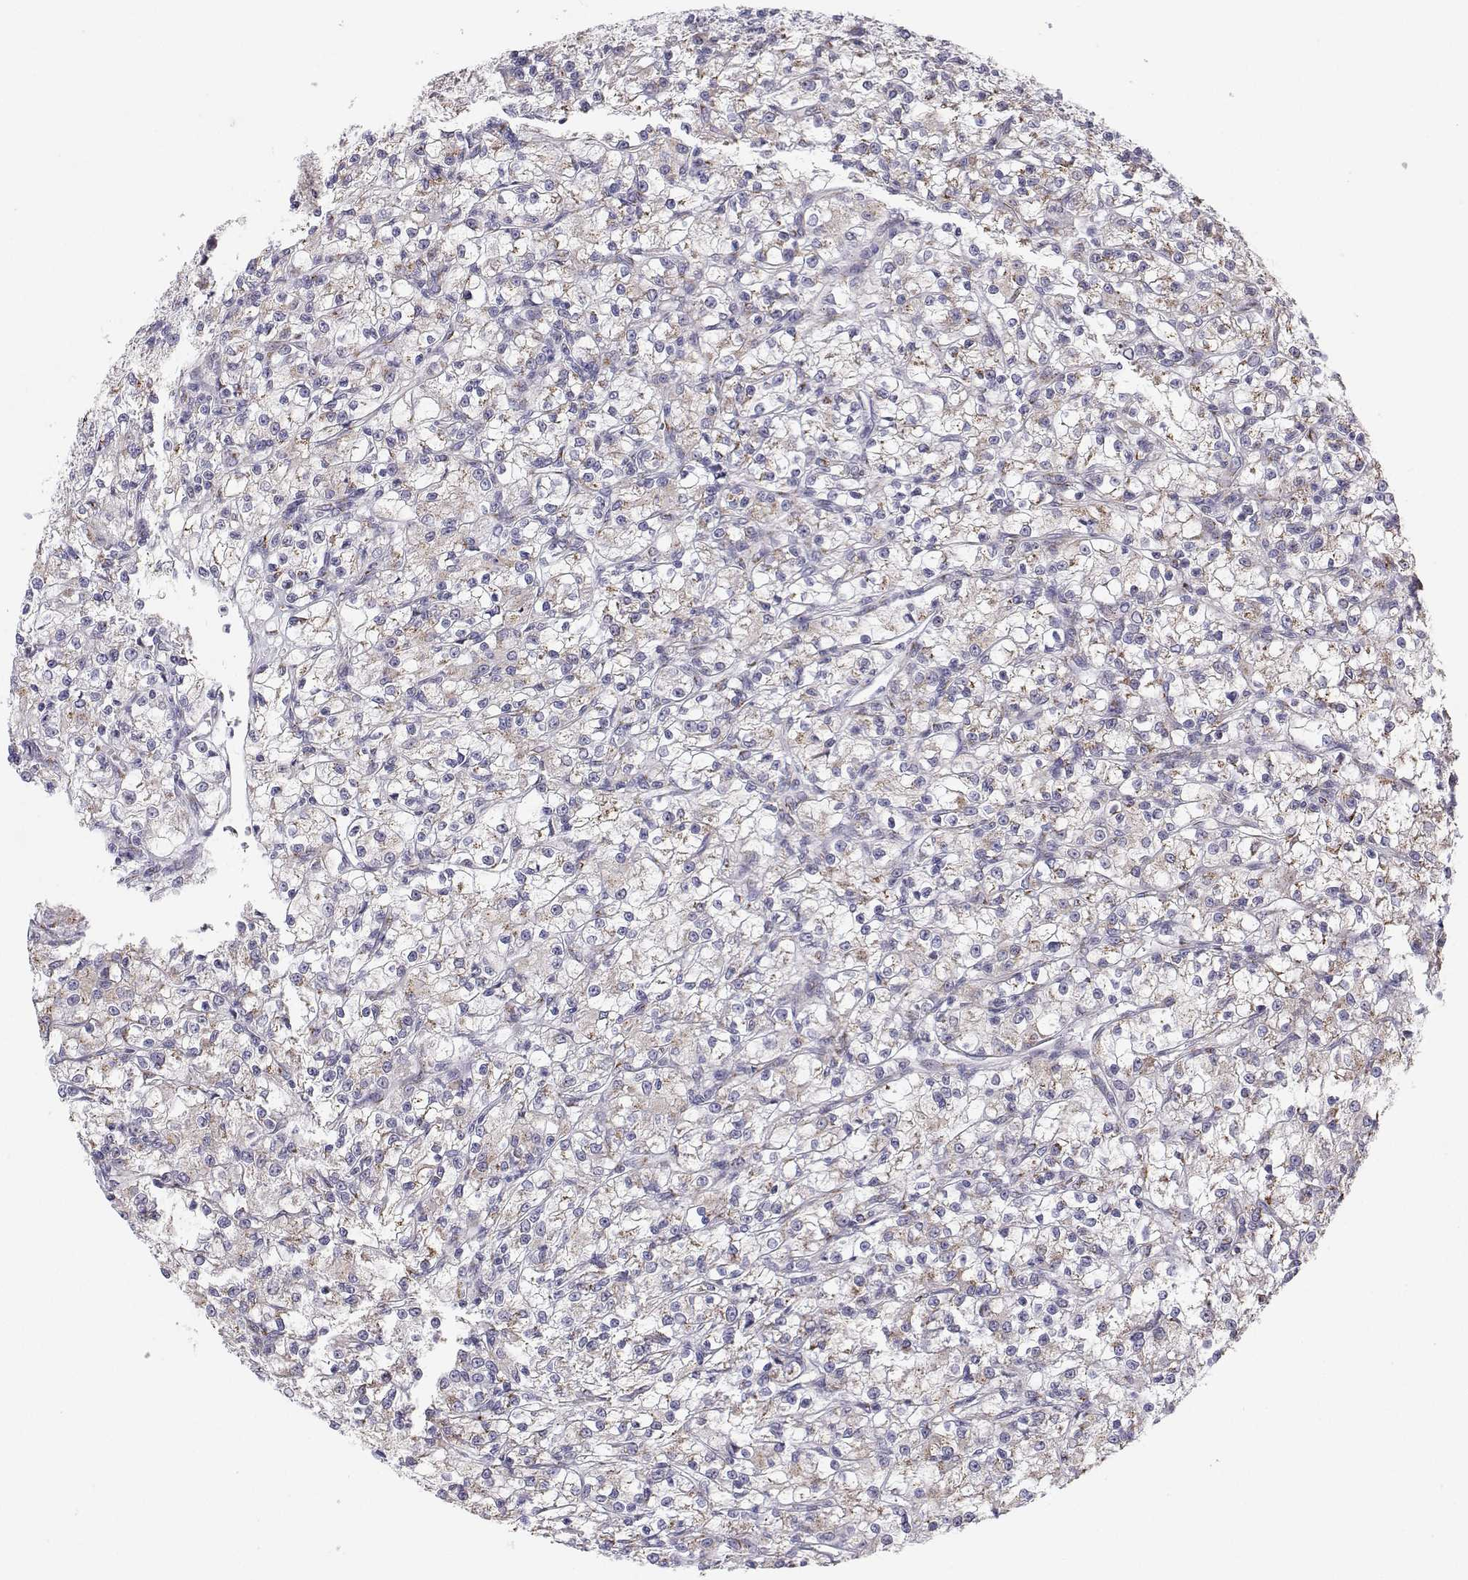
{"staining": {"intensity": "weak", "quantity": "<25%", "location": "cytoplasmic/membranous"}, "tissue": "renal cancer", "cell_type": "Tumor cells", "image_type": "cancer", "snomed": [{"axis": "morphology", "description": "Adenocarcinoma, NOS"}, {"axis": "topography", "description": "Kidney"}], "caption": "An IHC histopathology image of adenocarcinoma (renal) is shown. There is no staining in tumor cells of adenocarcinoma (renal). Nuclei are stained in blue.", "gene": "STARD13", "patient": {"sex": "female", "age": 59}}